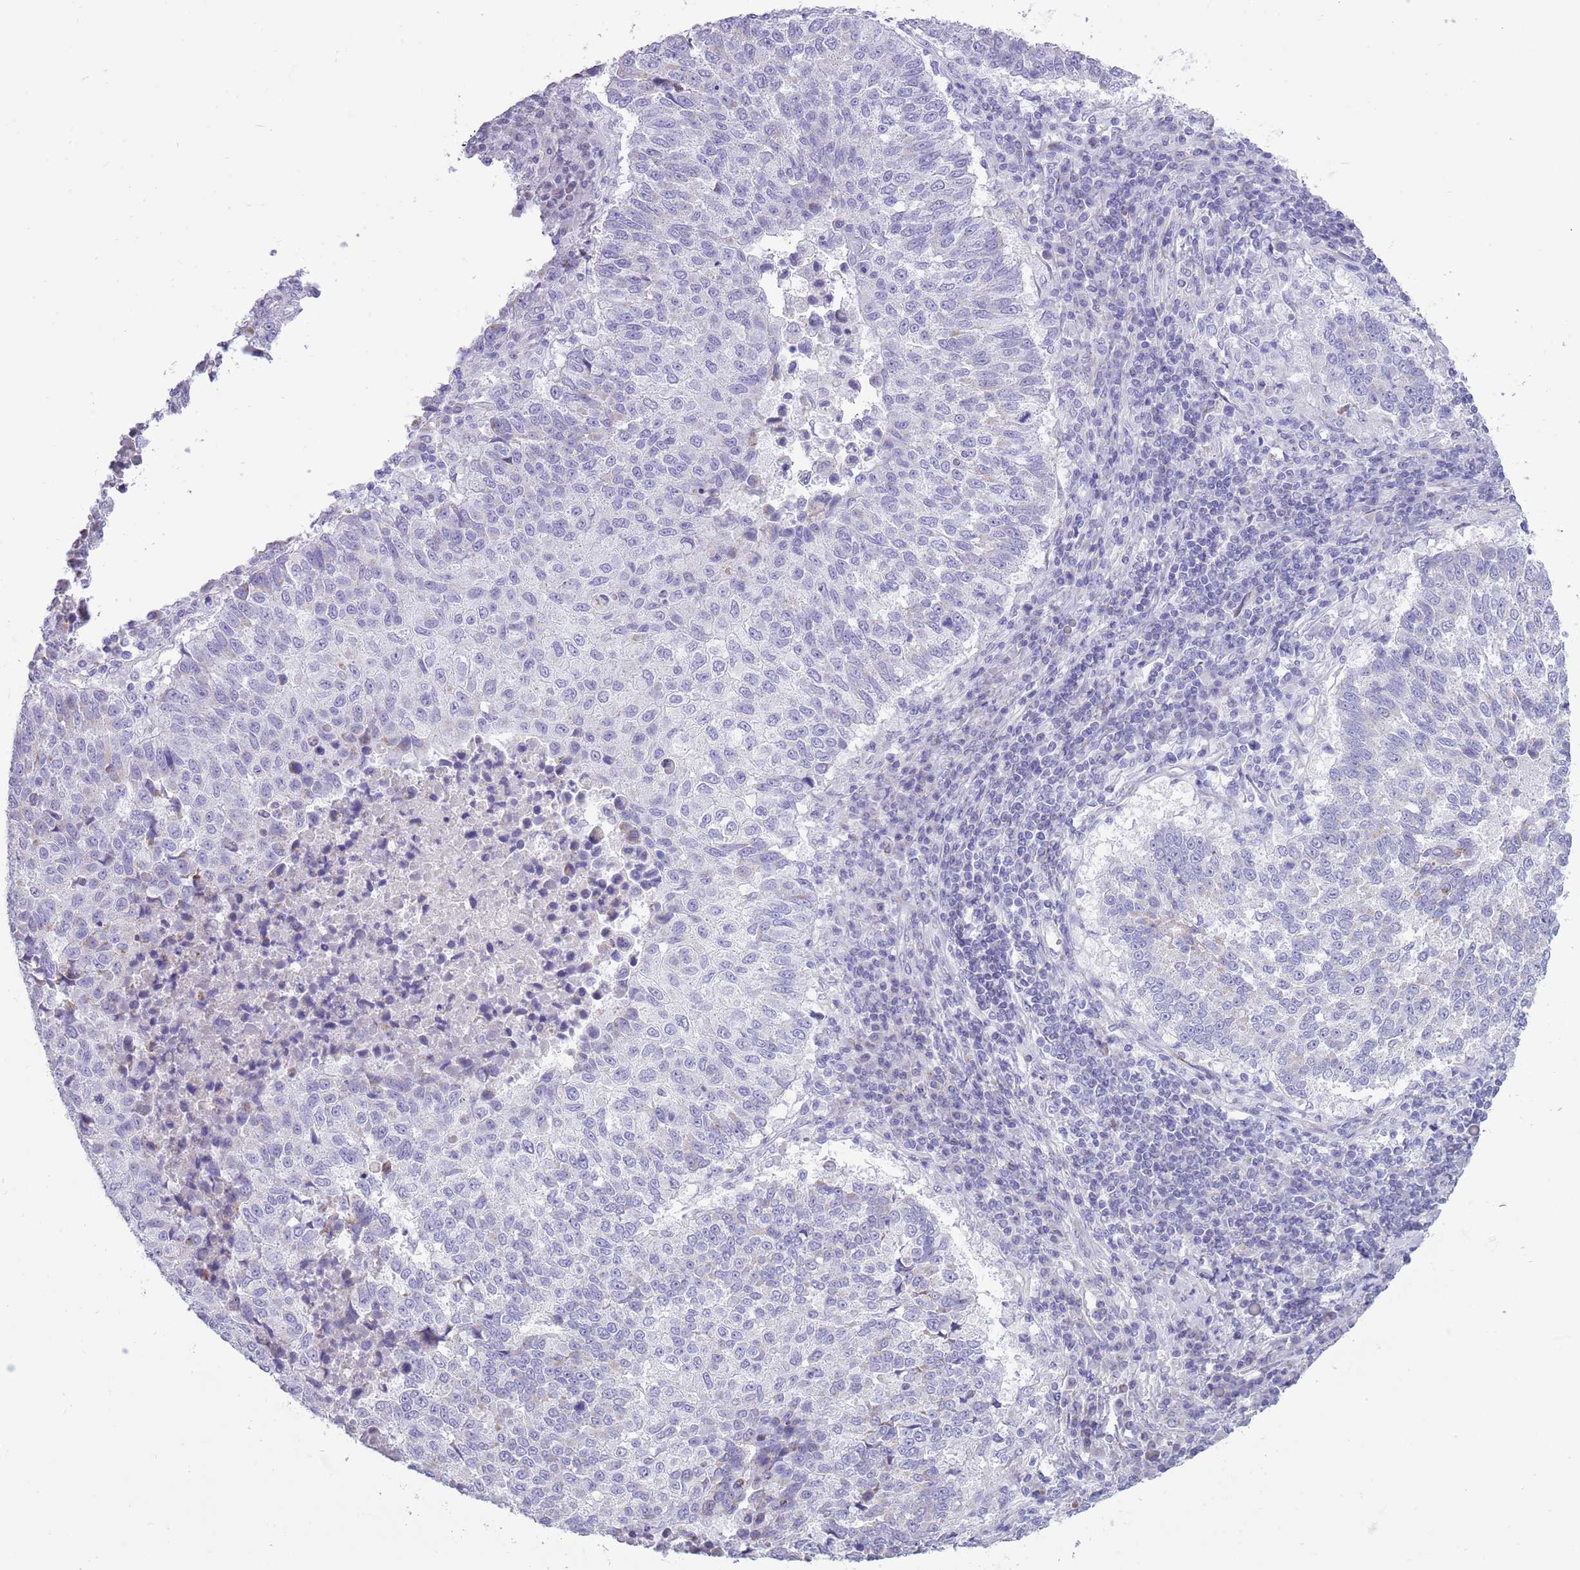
{"staining": {"intensity": "negative", "quantity": "none", "location": "none"}, "tissue": "lung cancer", "cell_type": "Tumor cells", "image_type": "cancer", "snomed": [{"axis": "morphology", "description": "Squamous cell carcinoma, NOS"}, {"axis": "topography", "description": "Lung"}], "caption": "Tumor cells show no significant protein positivity in squamous cell carcinoma (lung). (Stains: DAB immunohistochemistry with hematoxylin counter stain, Microscopy: brightfield microscopy at high magnification).", "gene": "MOCOS", "patient": {"sex": "male", "age": 73}}